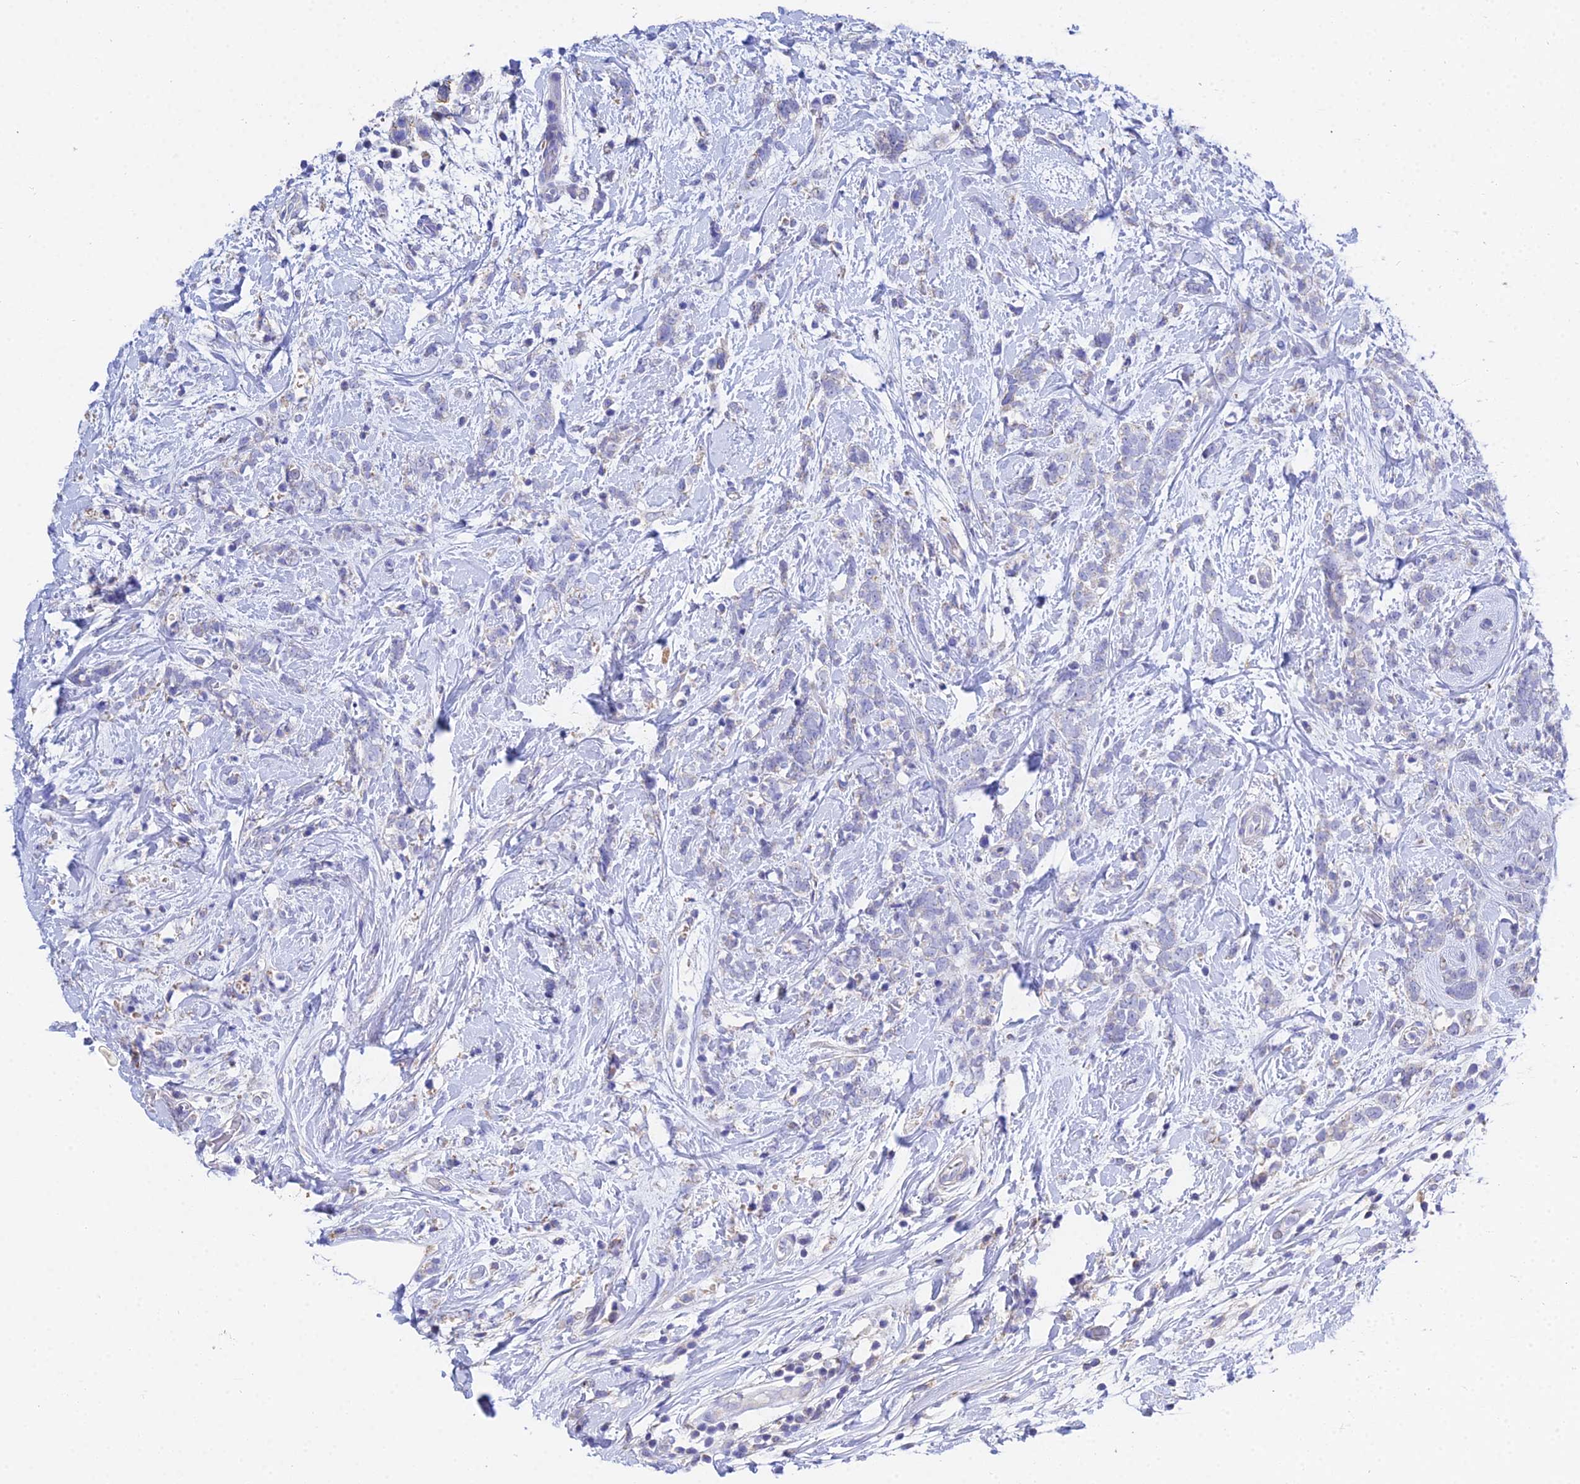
{"staining": {"intensity": "negative", "quantity": "none", "location": "none"}, "tissue": "breast cancer", "cell_type": "Tumor cells", "image_type": "cancer", "snomed": [{"axis": "morphology", "description": "Lobular carcinoma"}, {"axis": "topography", "description": "Breast"}], "caption": "IHC histopathology image of human breast cancer stained for a protein (brown), which reveals no staining in tumor cells.", "gene": "PPP2R2C", "patient": {"sex": "female", "age": 58}}